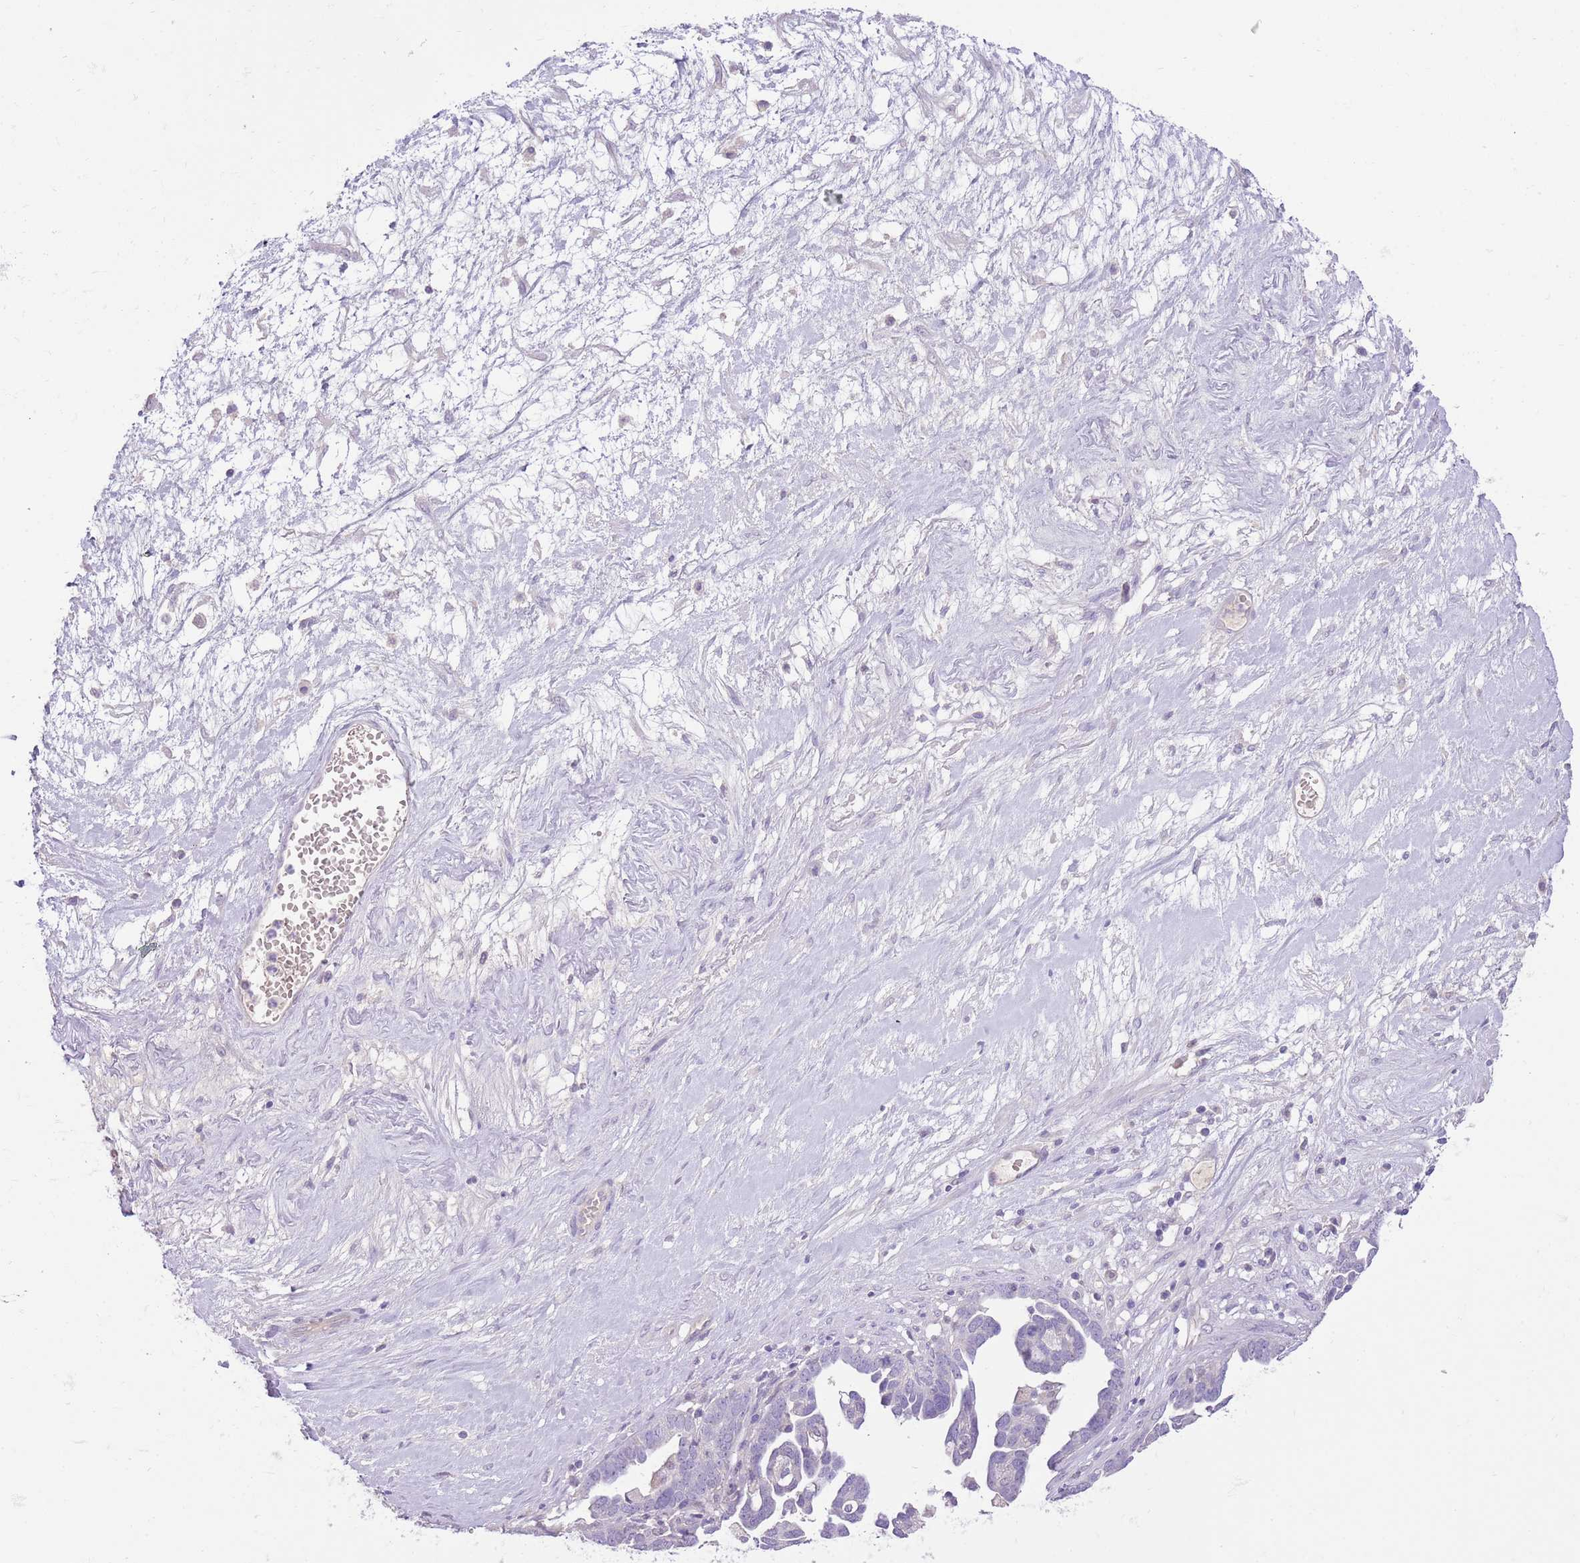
{"staining": {"intensity": "negative", "quantity": "none", "location": "none"}, "tissue": "ovarian cancer", "cell_type": "Tumor cells", "image_type": "cancer", "snomed": [{"axis": "morphology", "description": "Cystadenocarcinoma, serous, NOS"}, {"axis": "topography", "description": "Ovary"}], "caption": "The photomicrograph reveals no staining of tumor cells in serous cystadenocarcinoma (ovarian).", "gene": "SFTPA1", "patient": {"sex": "female", "age": 54}}